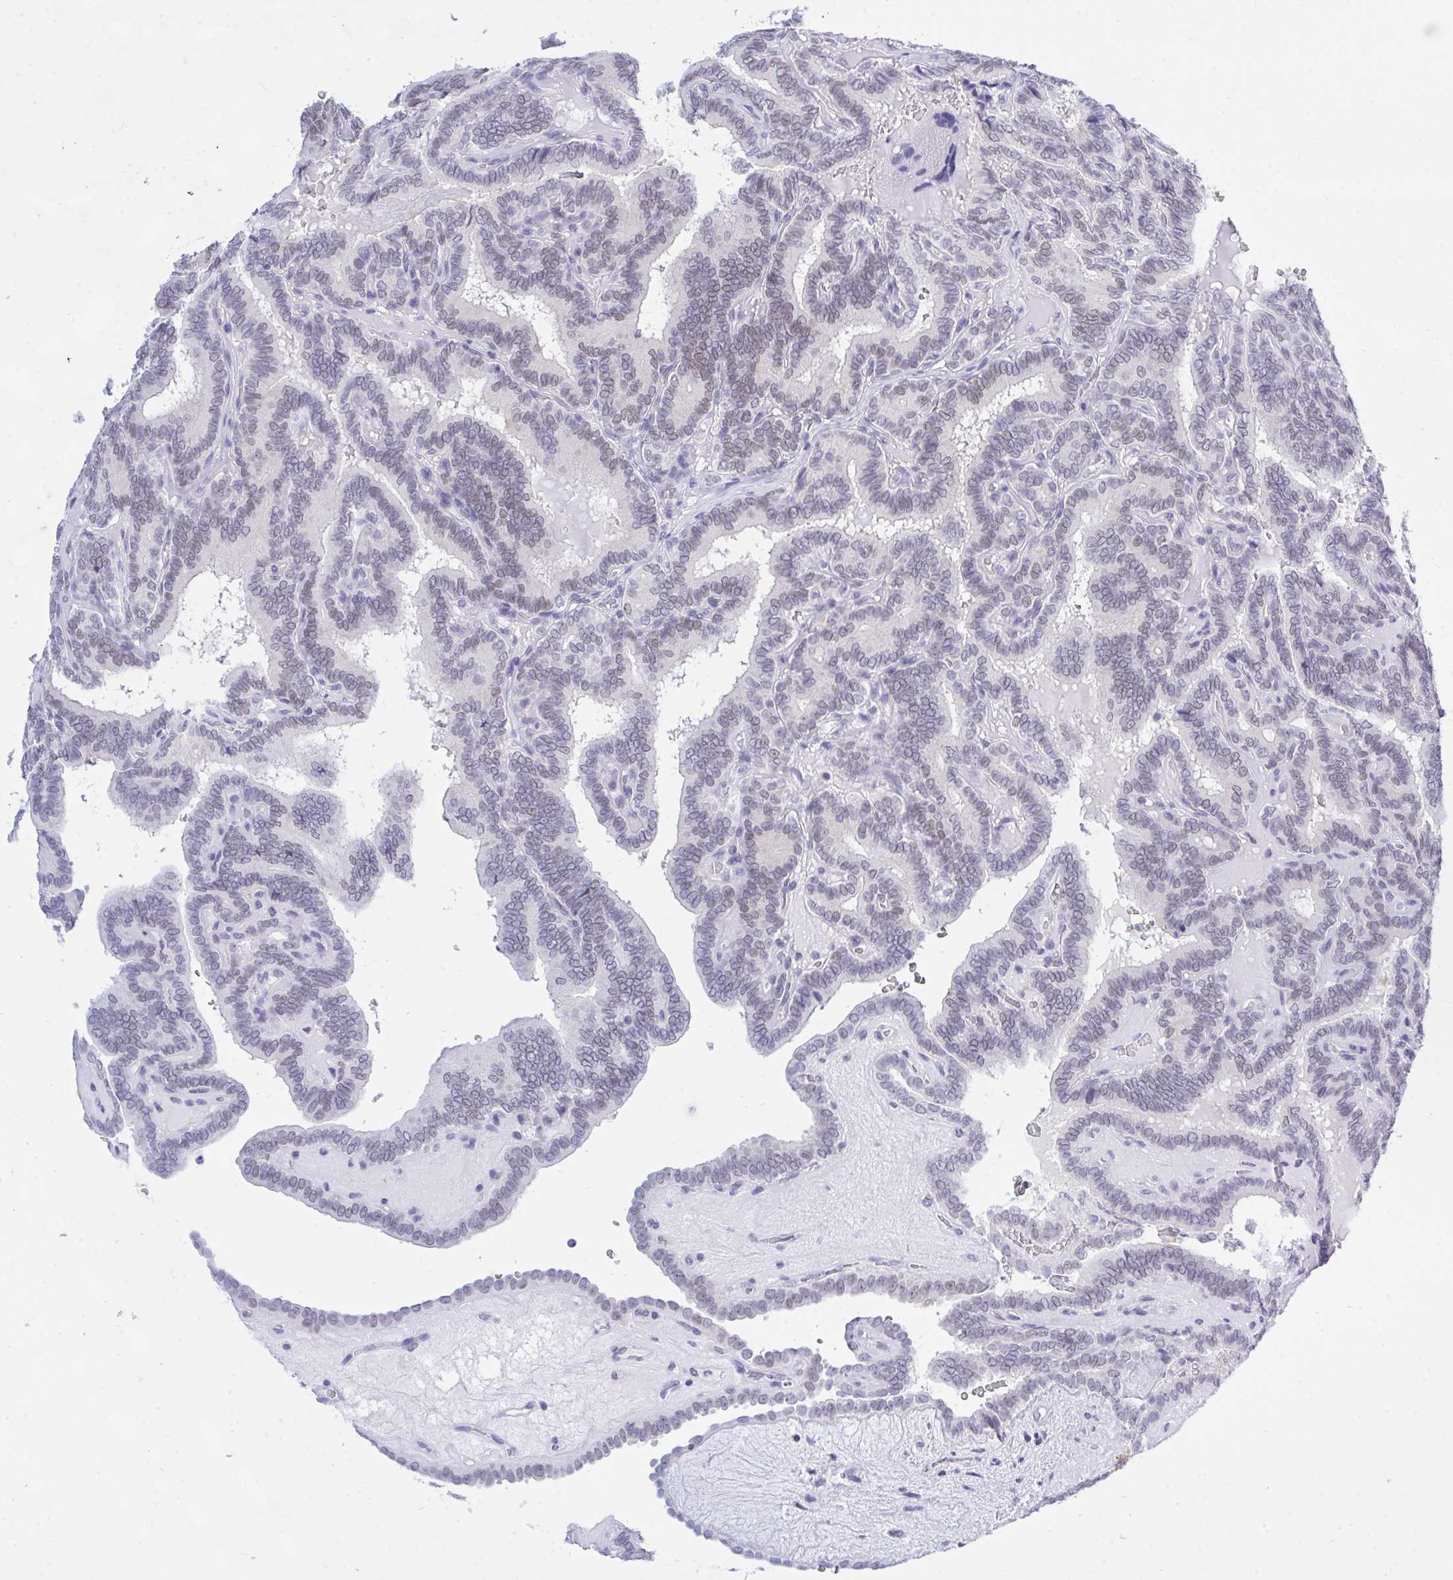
{"staining": {"intensity": "negative", "quantity": "none", "location": "none"}, "tissue": "thyroid cancer", "cell_type": "Tumor cells", "image_type": "cancer", "snomed": [{"axis": "morphology", "description": "Papillary adenocarcinoma, NOS"}, {"axis": "topography", "description": "Thyroid gland"}], "caption": "A photomicrograph of human thyroid papillary adenocarcinoma is negative for staining in tumor cells.", "gene": "THOP1", "patient": {"sex": "female", "age": 21}}